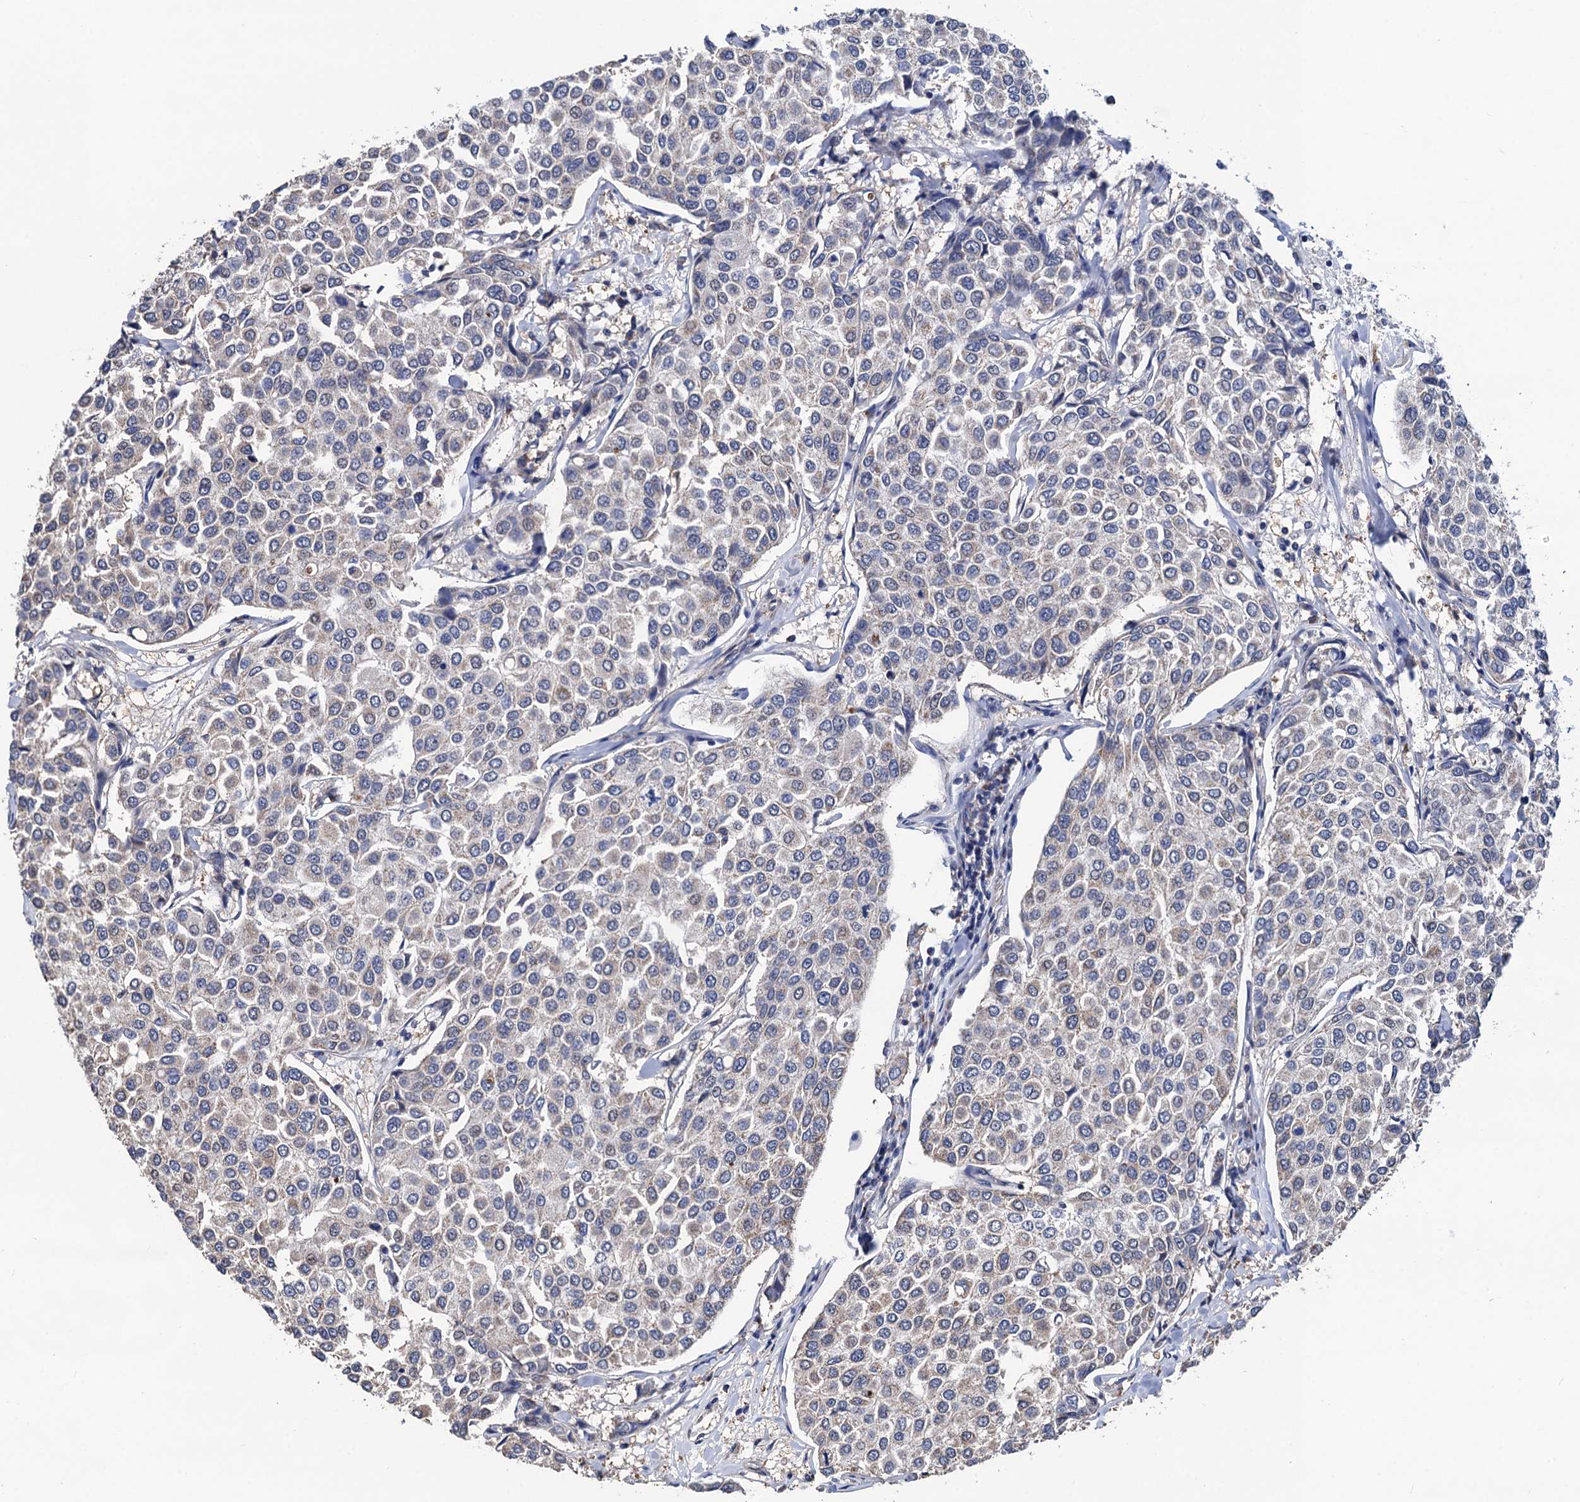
{"staining": {"intensity": "negative", "quantity": "none", "location": "none"}, "tissue": "breast cancer", "cell_type": "Tumor cells", "image_type": "cancer", "snomed": [{"axis": "morphology", "description": "Duct carcinoma"}, {"axis": "topography", "description": "Breast"}], "caption": "Tumor cells are negative for protein expression in human breast invasive ductal carcinoma. (IHC, brightfield microscopy, high magnification).", "gene": "PTCD3", "patient": {"sex": "female", "age": 55}}